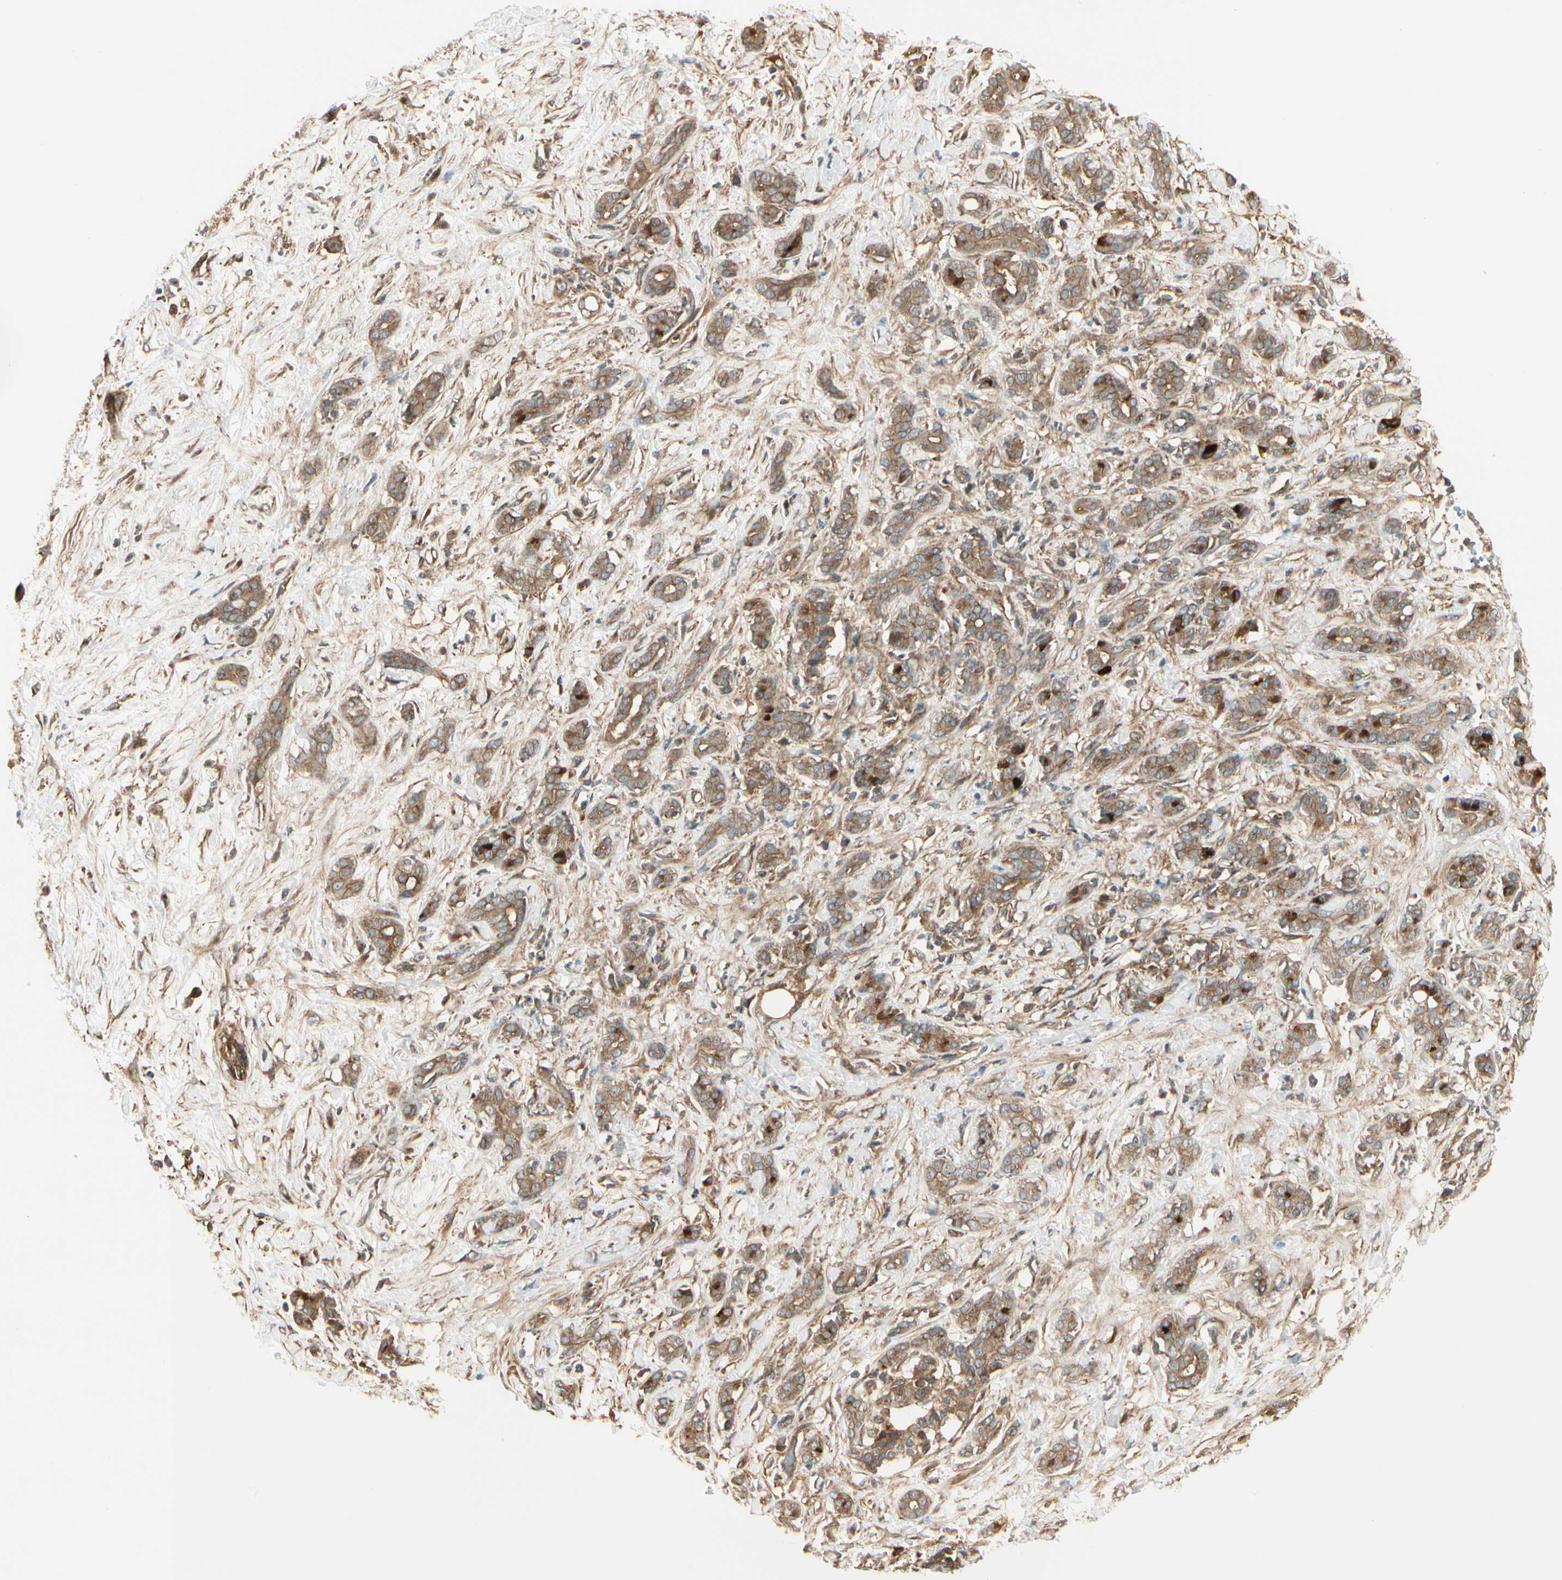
{"staining": {"intensity": "moderate", "quantity": ">75%", "location": "cytoplasmic/membranous"}, "tissue": "pancreatic cancer", "cell_type": "Tumor cells", "image_type": "cancer", "snomed": [{"axis": "morphology", "description": "Adenocarcinoma, NOS"}, {"axis": "topography", "description": "Pancreas"}], "caption": "Tumor cells demonstrate moderate cytoplasmic/membranous positivity in approximately >75% of cells in adenocarcinoma (pancreatic).", "gene": "FKBP15", "patient": {"sex": "male", "age": 41}}